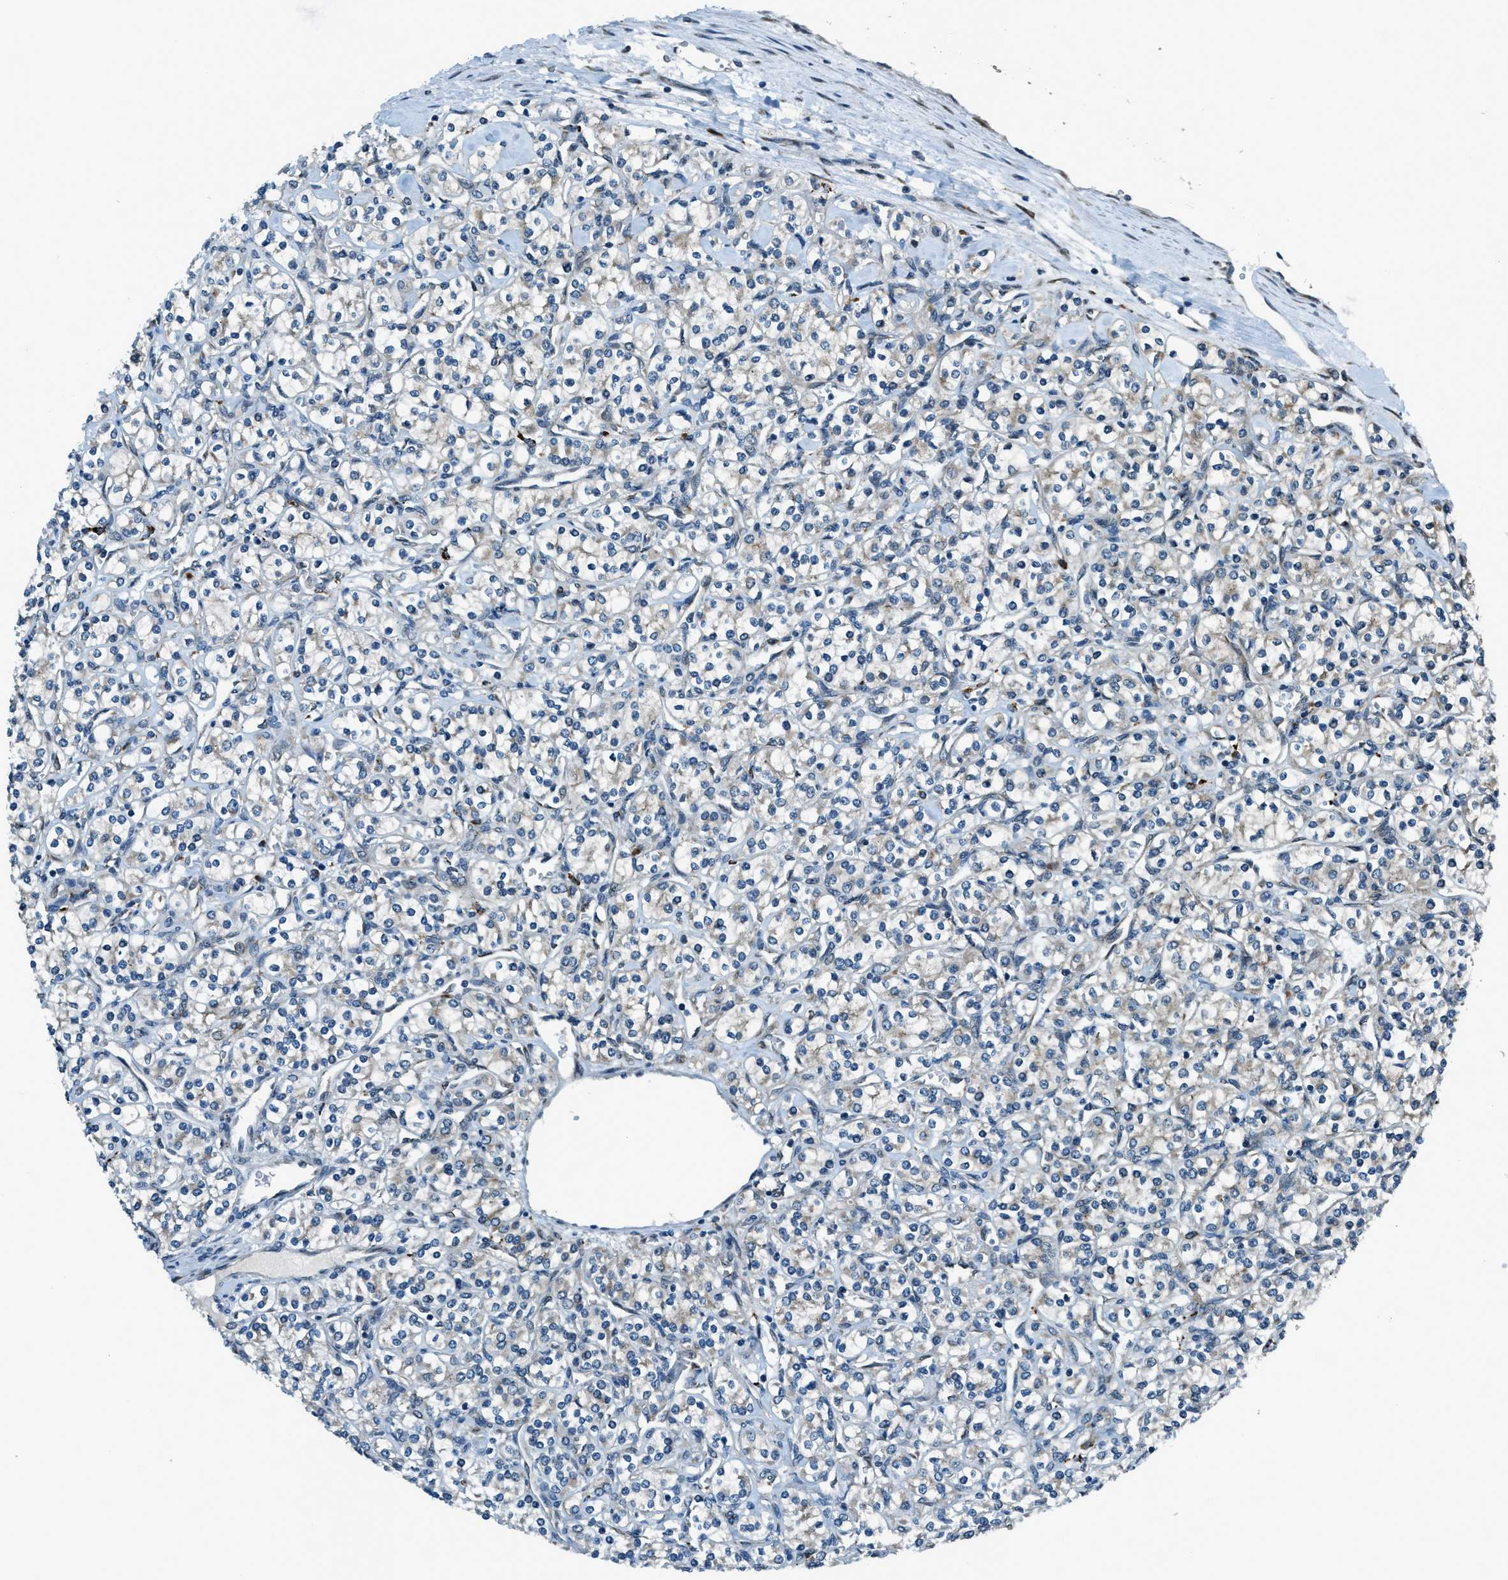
{"staining": {"intensity": "negative", "quantity": "none", "location": "none"}, "tissue": "renal cancer", "cell_type": "Tumor cells", "image_type": "cancer", "snomed": [{"axis": "morphology", "description": "Adenocarcinoma, NOS"}, {"axis": "topography", "description": "Kidney"}], "caption": "Tumor cells are negative for protein expression in human renal adenocarcinoma.", "gene": "GINM1", "patient": {"sex": "male", "age": 77}}